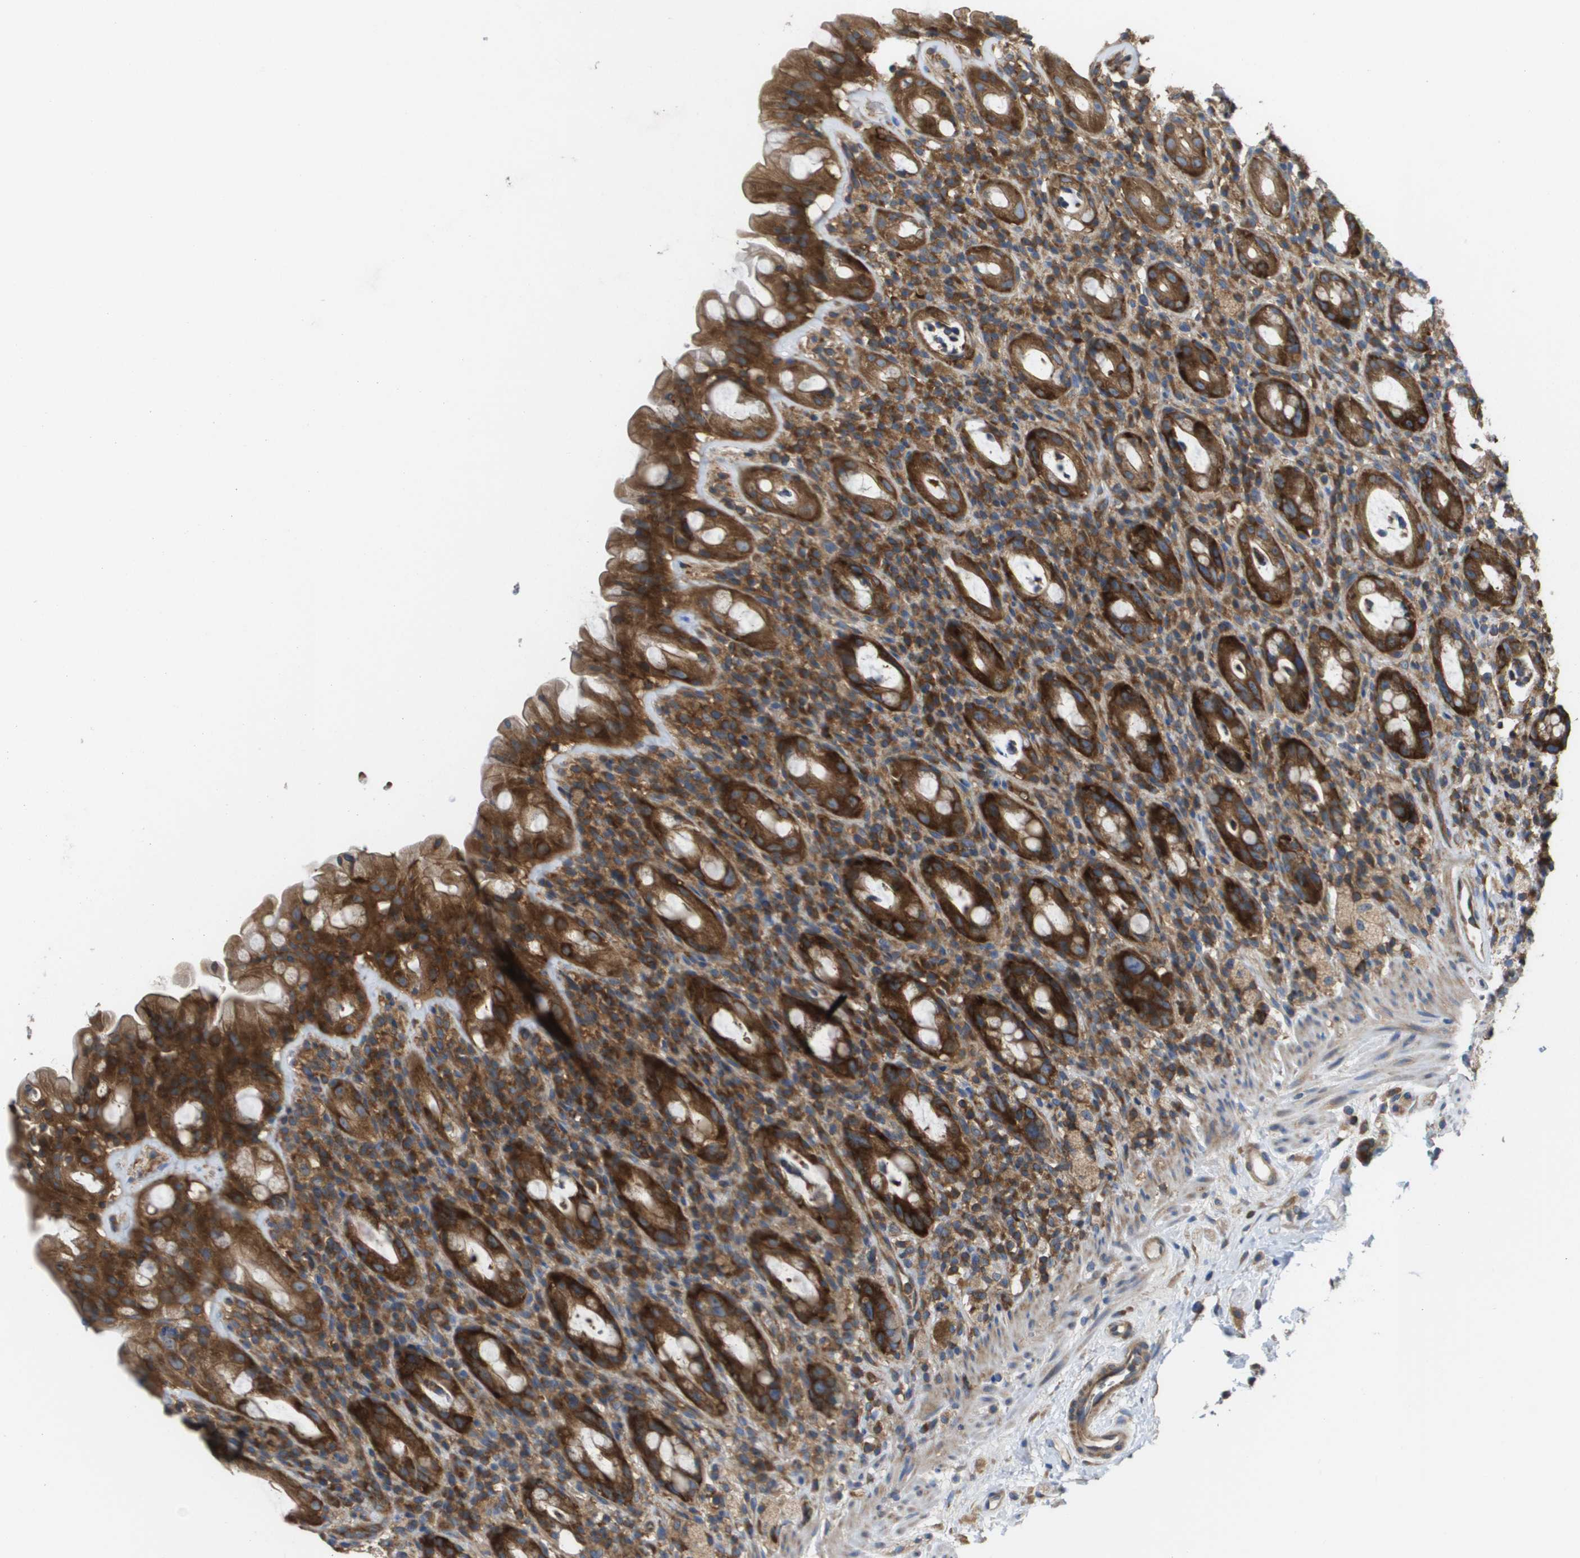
{"staining": {"intensity": "strong", "quantity": ">75%", "location": "cytoplasmic/membranous"}, "tissue": "rectum", "cell_type": "Glandular cells", "image_type": "normal", "snomed": [{"axis": "morphology", "description": "Normal tissue, NOS"}, {"axis": "topography", "description": "Rectum"}], "caption": "High-power microscopy captured an immunohistochemistry (IHC) histopathology image of normal rectum, revealing strong cytoplasmic/membranous positivity in about >75% of glandular cells.", "gene": "EIF4G2", "patient": {"sex": "male", "age": 44}}